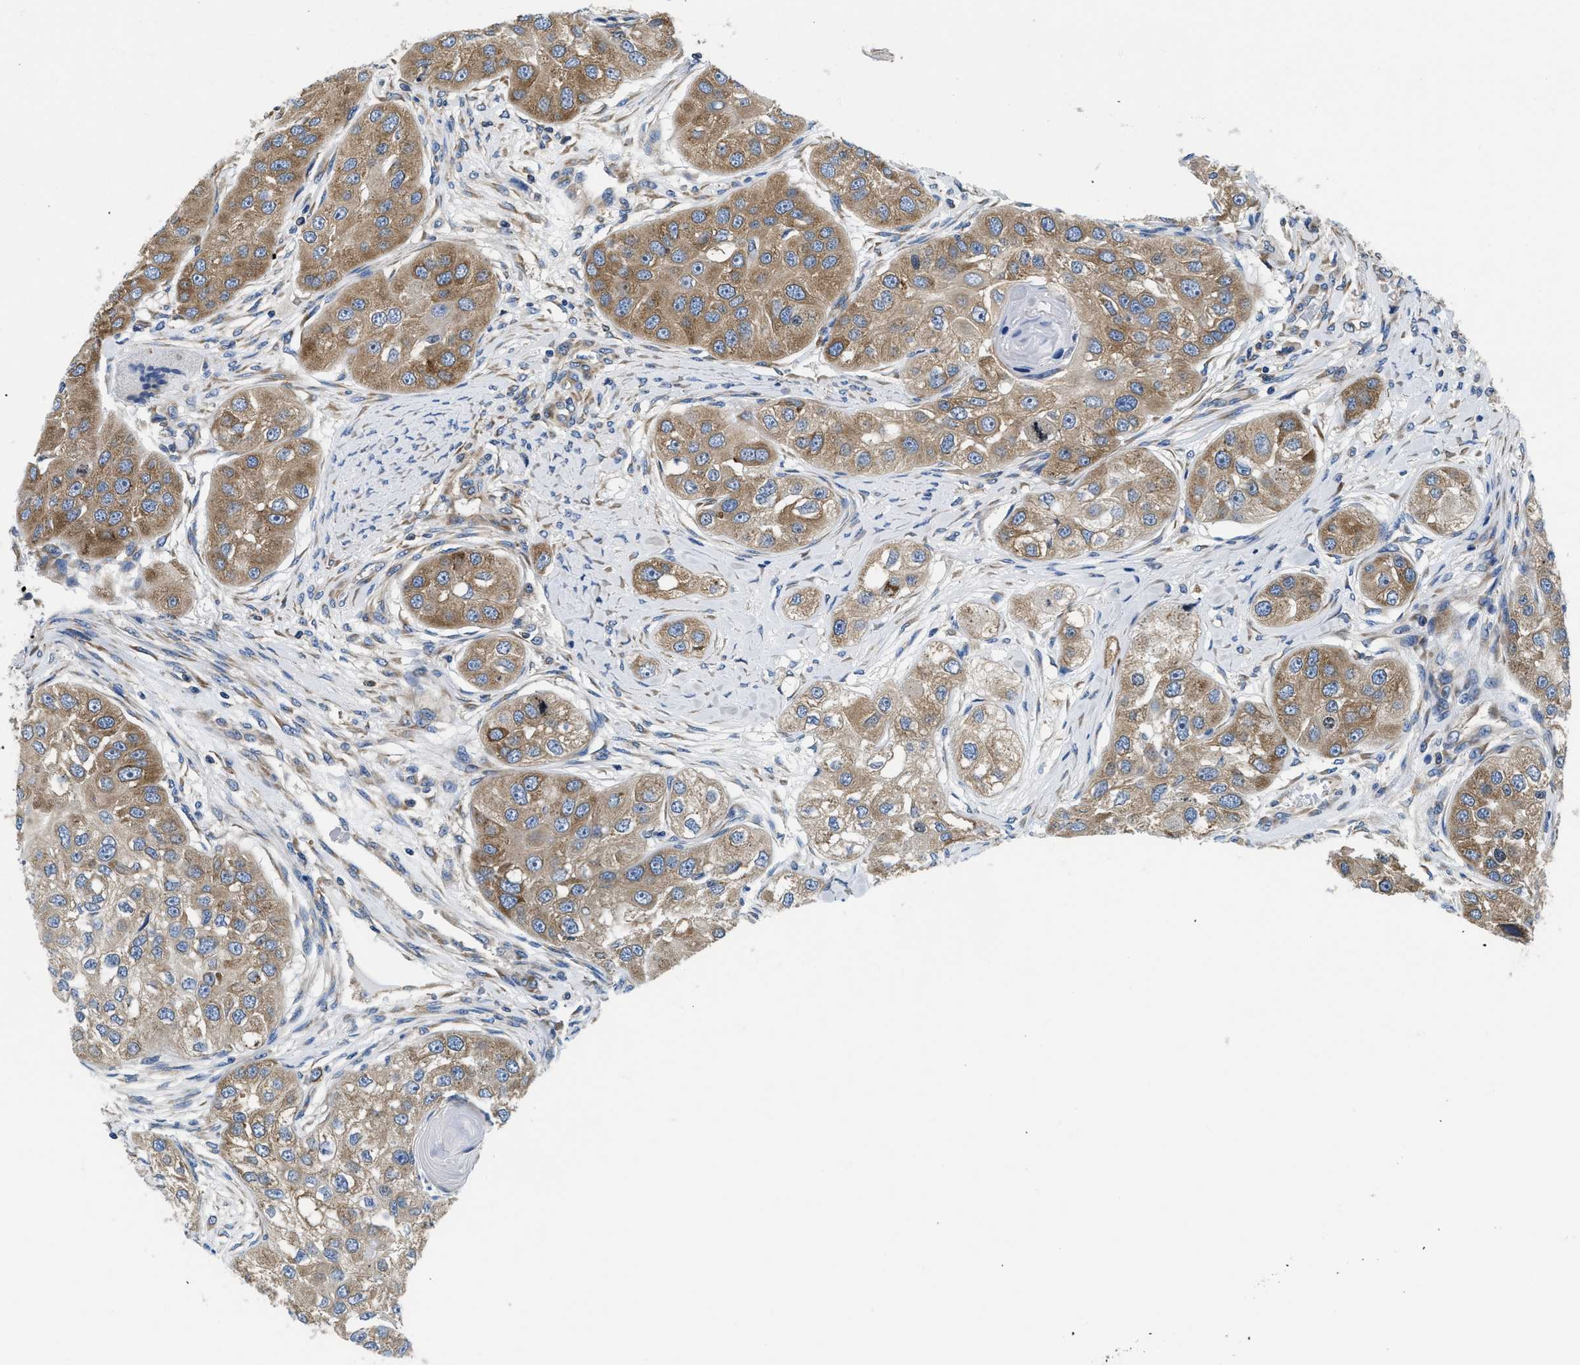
{"staining": {"intensity": "moderate", "quantity": ">75%", "location": "cytoplasmic/membranous"}, "tissue": "head and neck cancer", "cell_type": "Tumor cells", "image_type": "cancer", "snomed": [{"axis": "morphology", "description": "Normal tissue, NOS"}, {"axis": "morphology", "description": "Squamous cell carcinoma, NOS"}, {"axis": "topography", "description": "Skeletal muscle"}, {"axis": "topography", "description": "Head-Neck"}], "caption": "This histopathology image exhibits immunohistochemistry (IHC) staining of head and neck cancer, with medium moderate cytoplasmic/membranous staining in approximately >75% of tumor cells.", "gene": "ABCF1", "patient": {"sex": "male", "age": 51}}